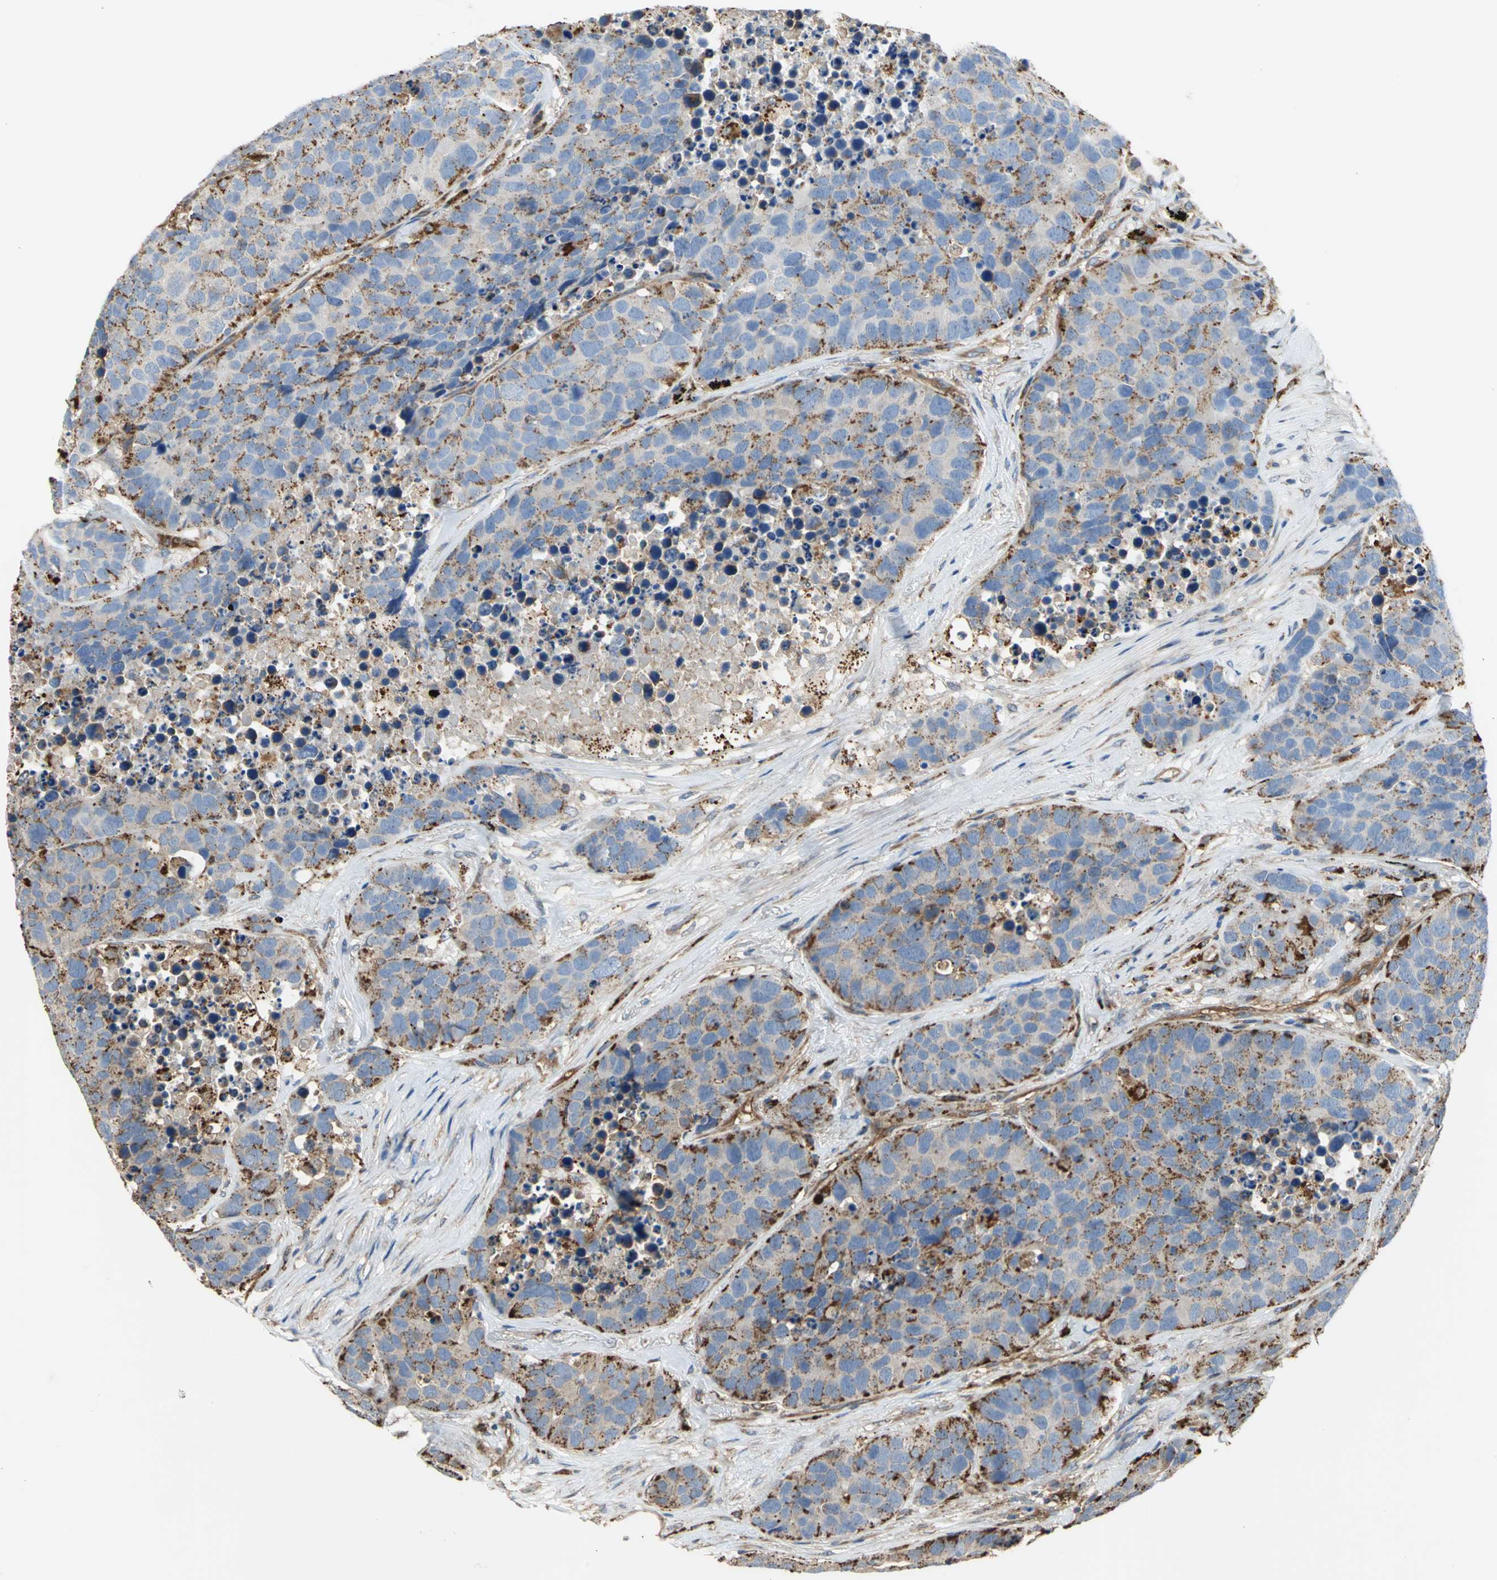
{"staining": {"intensity": "weak", "quantity": "25%-75%", "location": "cytoplasmic/membranous"}, "tissue": "carcinoid", "cell_type": "Tumor cells", "image_type": "cancer", "snomed": [{"axis": "morphology", "description": "Carcinoid, malignant, NOS"}, {"axis": "topography", "description": "Lung"}], "caption": "Protein positivity by immunohistochemistry reveals weak cytoplasmic/membranous staining in approximately 25%-75% of tumor cells in carcinoid. The staining was performed using DAB (3,3'-diaminobenzidine) to visualize the protein expression in brown, while the nuclei were stained in blue with hematoxylin (Magnification: 20x).", "gene": "DIAPH2", "patient": {"sex": "male", "age": 60}}